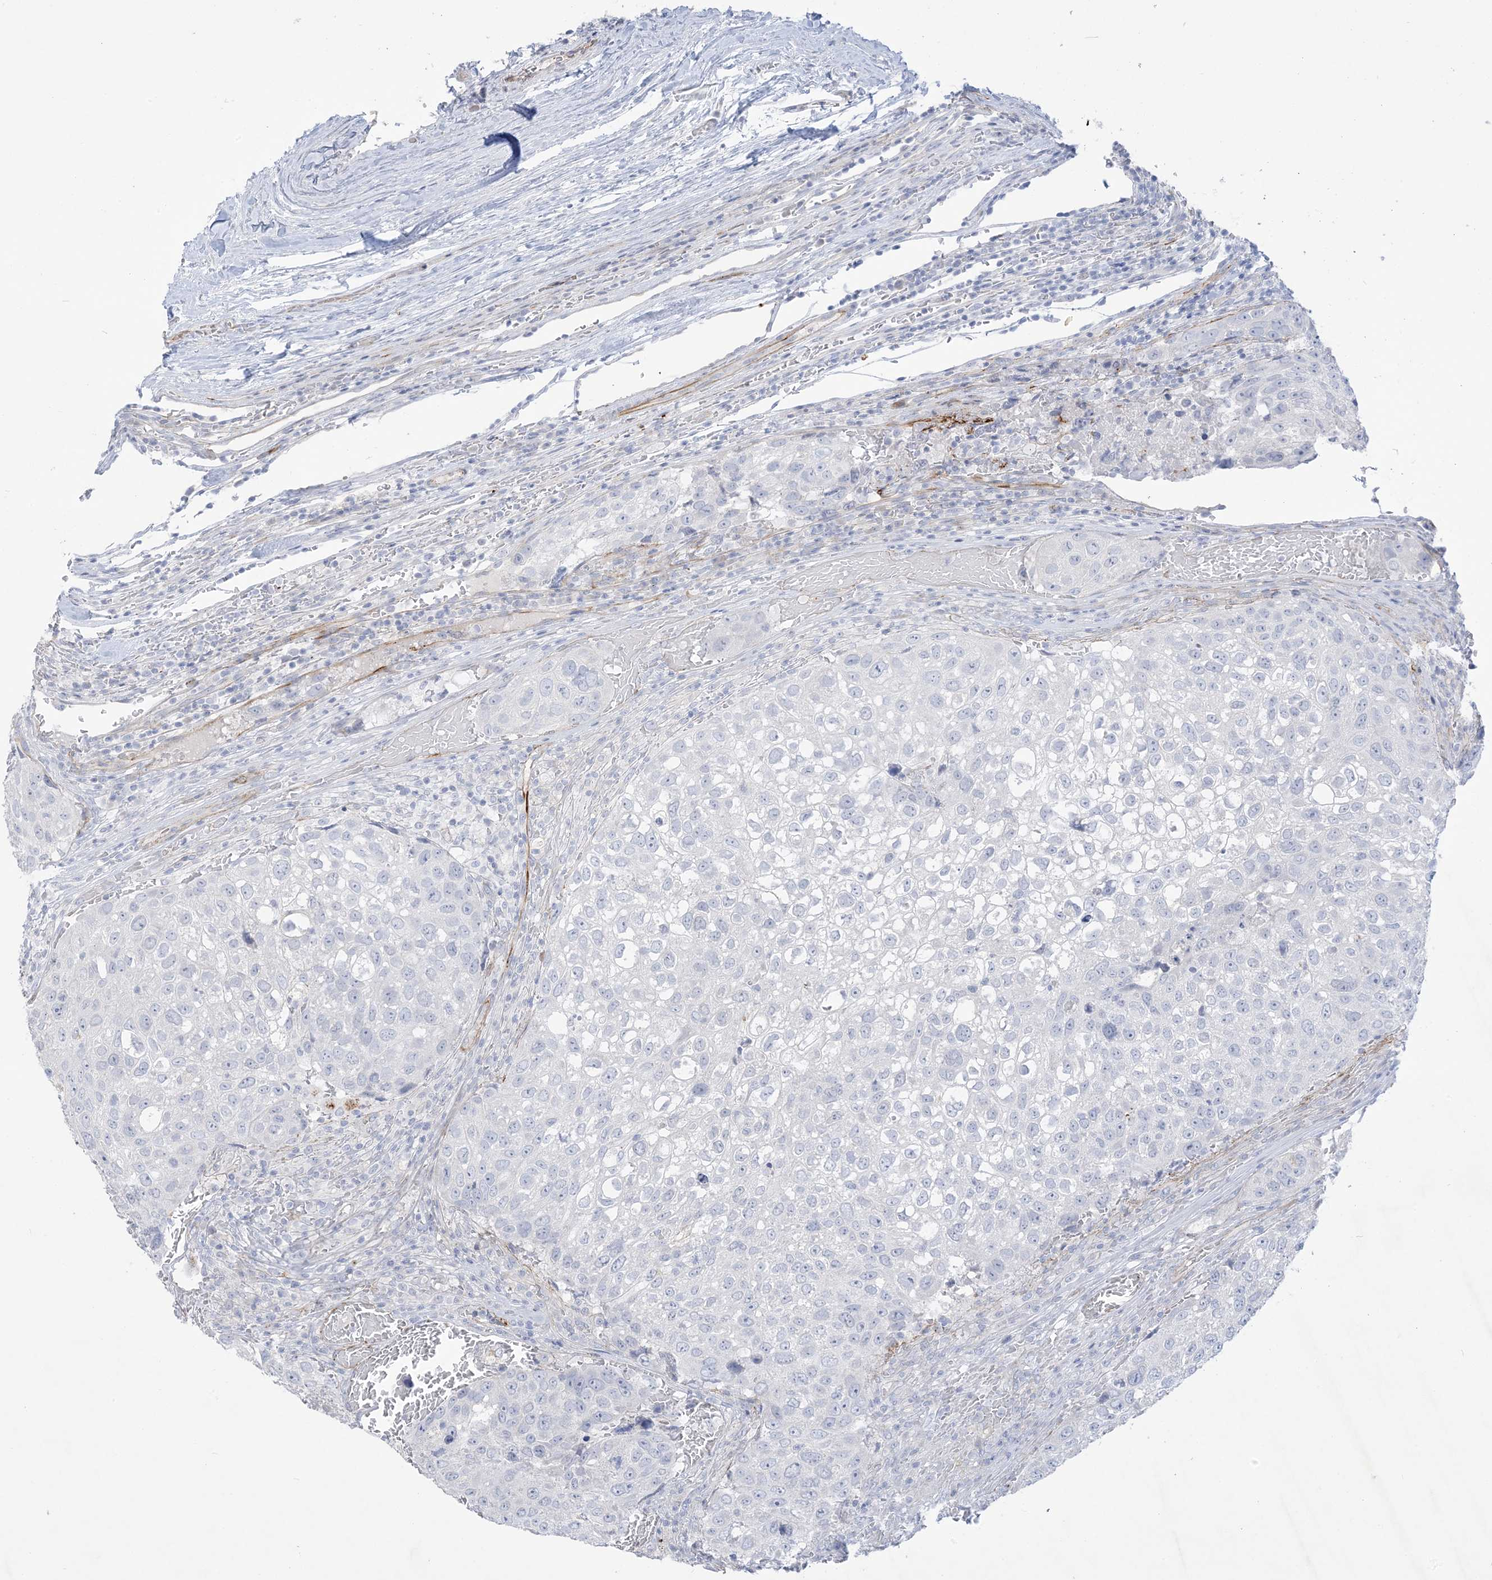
{"staining": {"intensity": "negative", "quantity": "none", "location": "none"}, "tissue": "urothelial cancer", "cell_type": "Tumor cells", "image_type": "cancer", "snomed": [{"axis": "morphology", "description": "Urothelial carcinoma, High grade"}, {"axis": "topography", "description": "Lymph node"}, {"axis": "topography", "description": "Urinary bladder"}], "caption": "A histopathology image of urothelial cancer stained for a protein displays no brown staining in tumor cells. (DAB (3,3'-diaminobenzidine) immunohistochemistry visualized using brightfield microscopy, high magnification).", "gene": "B3GNT7", "patient": {"sex": "male", "age": 51}}